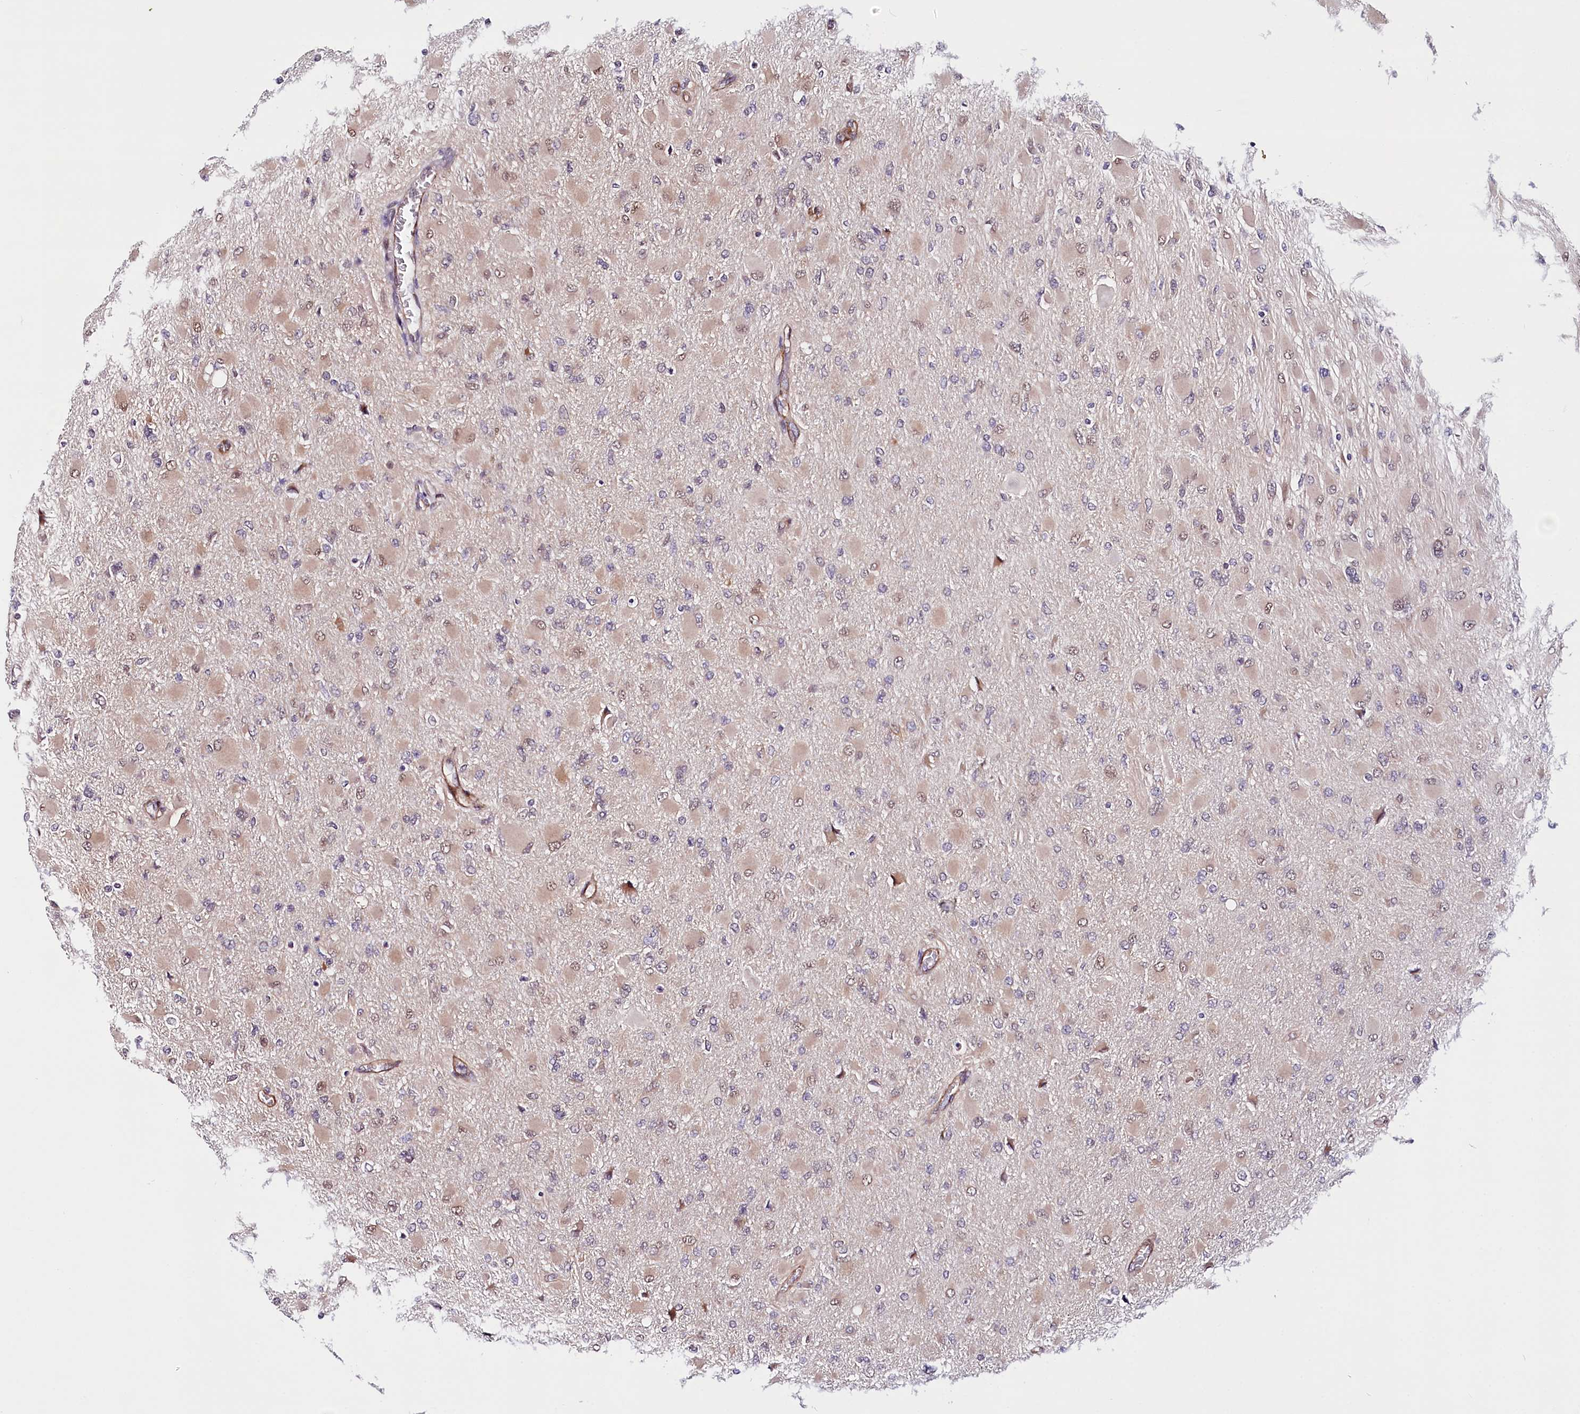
{"staining": {"intensity": "negative", "quantity": "none", "location": "none"}, "tissue": "glioma", "cell_type": "Tumor cells", "image_type": "cancer", "snomed": [{"axis": "morphology", "description": "Glioma, malignant, High grade"}, {"axis": "topography", "description": "Cerebral cortex"}], "caption": "High power microscopy micrograph of an IHC micrograph of malignant glioma (high-grade), revealing no significant staining in tumor cells. Nuclei are stained in blue.", "gene": "PPP2R5B", "patient": {"sex": "female", "age": 36}}